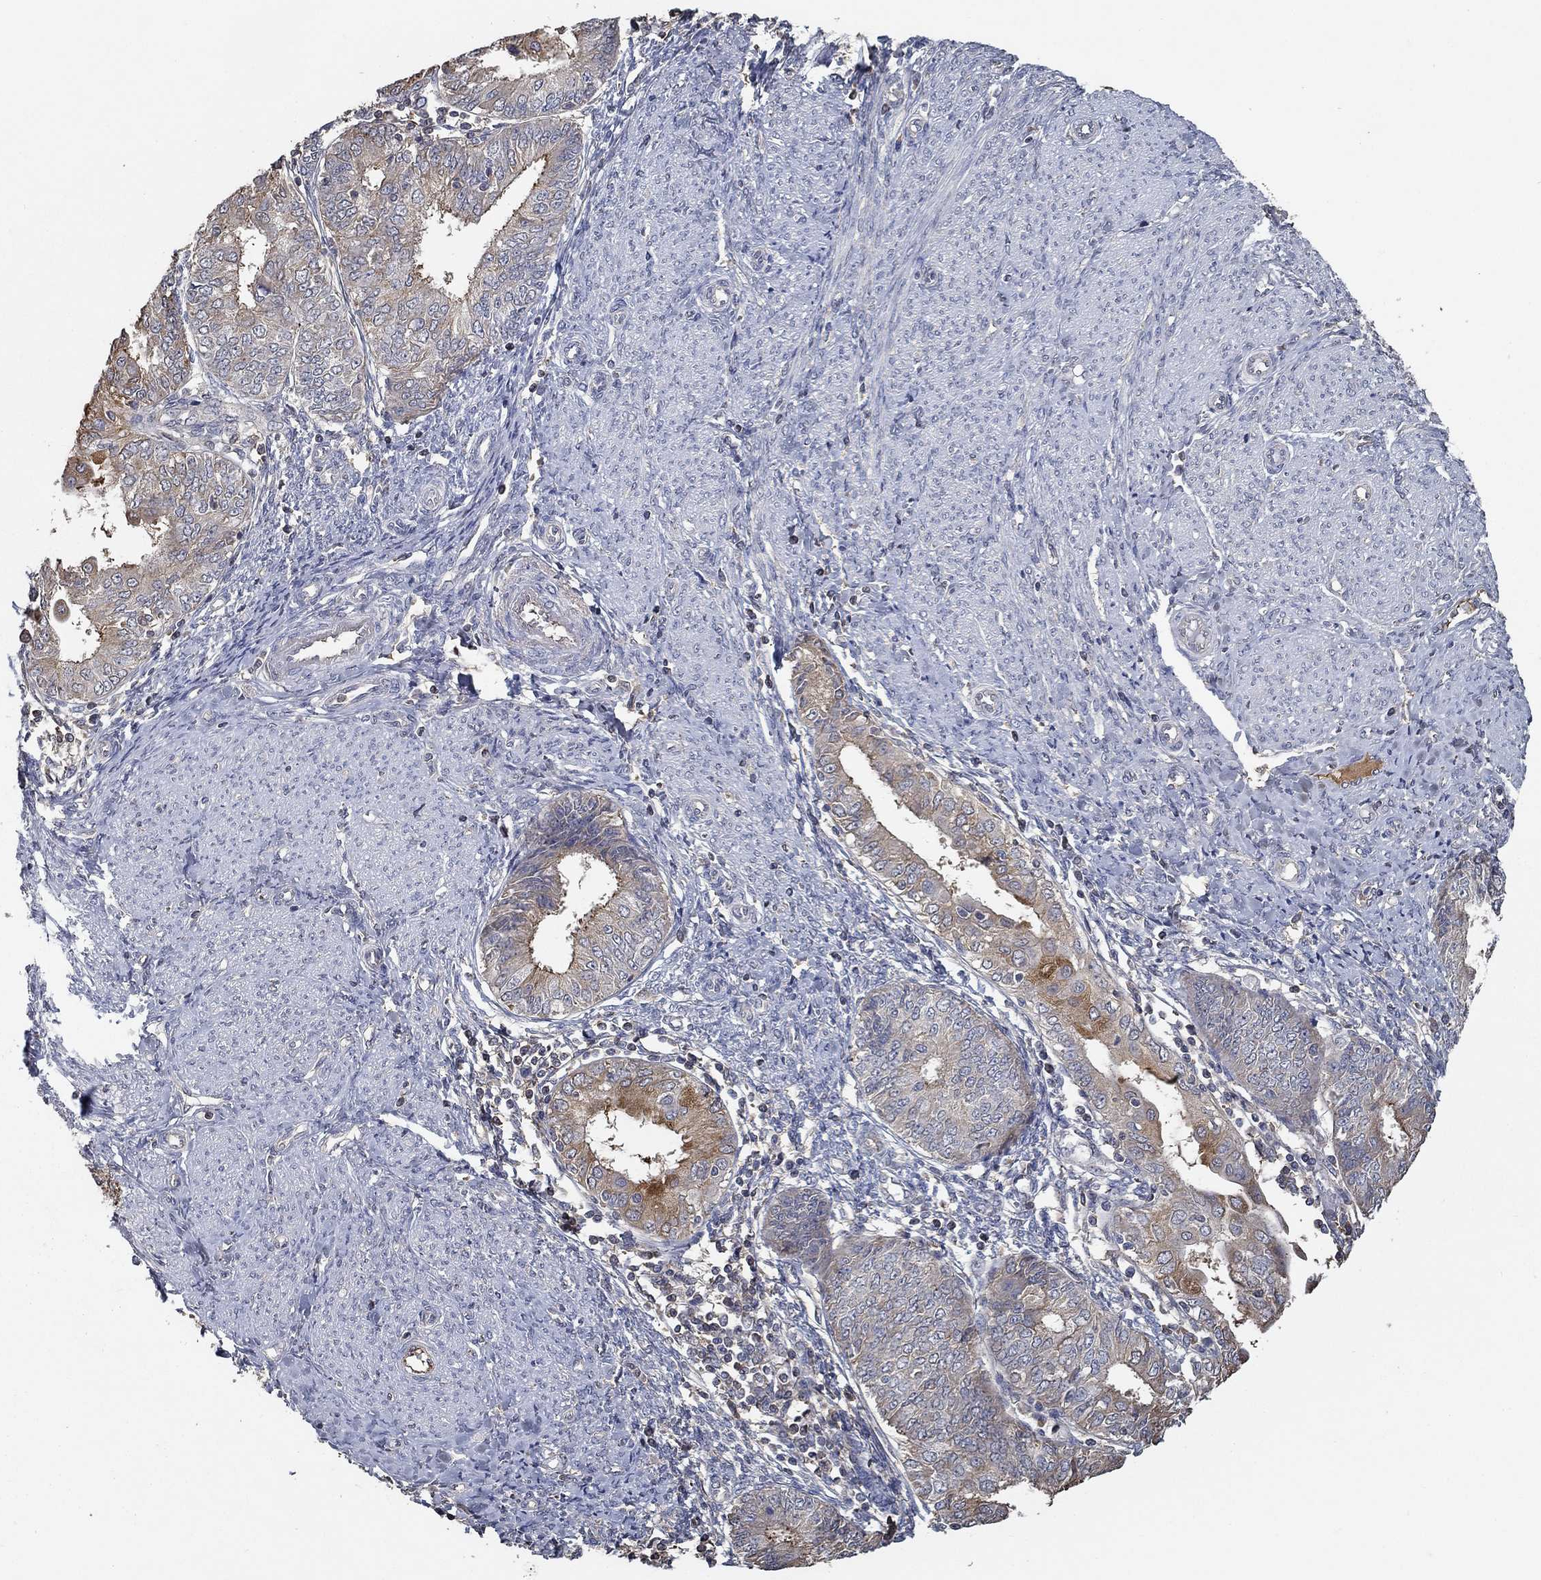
{"staining": {"intensity": "moderate", "quantity": "<25%", "location": "cytoplasmic/membranous"}, "tissue": "endometrial cancer", "cell_type": "Tumor cells", "image_type": "cancer", "snomed": [{"axis": "morphology", "description": "Adenocarcinoma, NOS"}, {"axis": "topography", "description": "Endometrium"}], "caption": "Immunohistochemistry (IHC) (DAB) staining of human endometrial cancer (adenocarcinoma) displays moderate cytoplasmic/membranous protein staining in about <25% of tumor cells.", "gene": "IL10", "patient": {"sex": "female", "age": 68}}